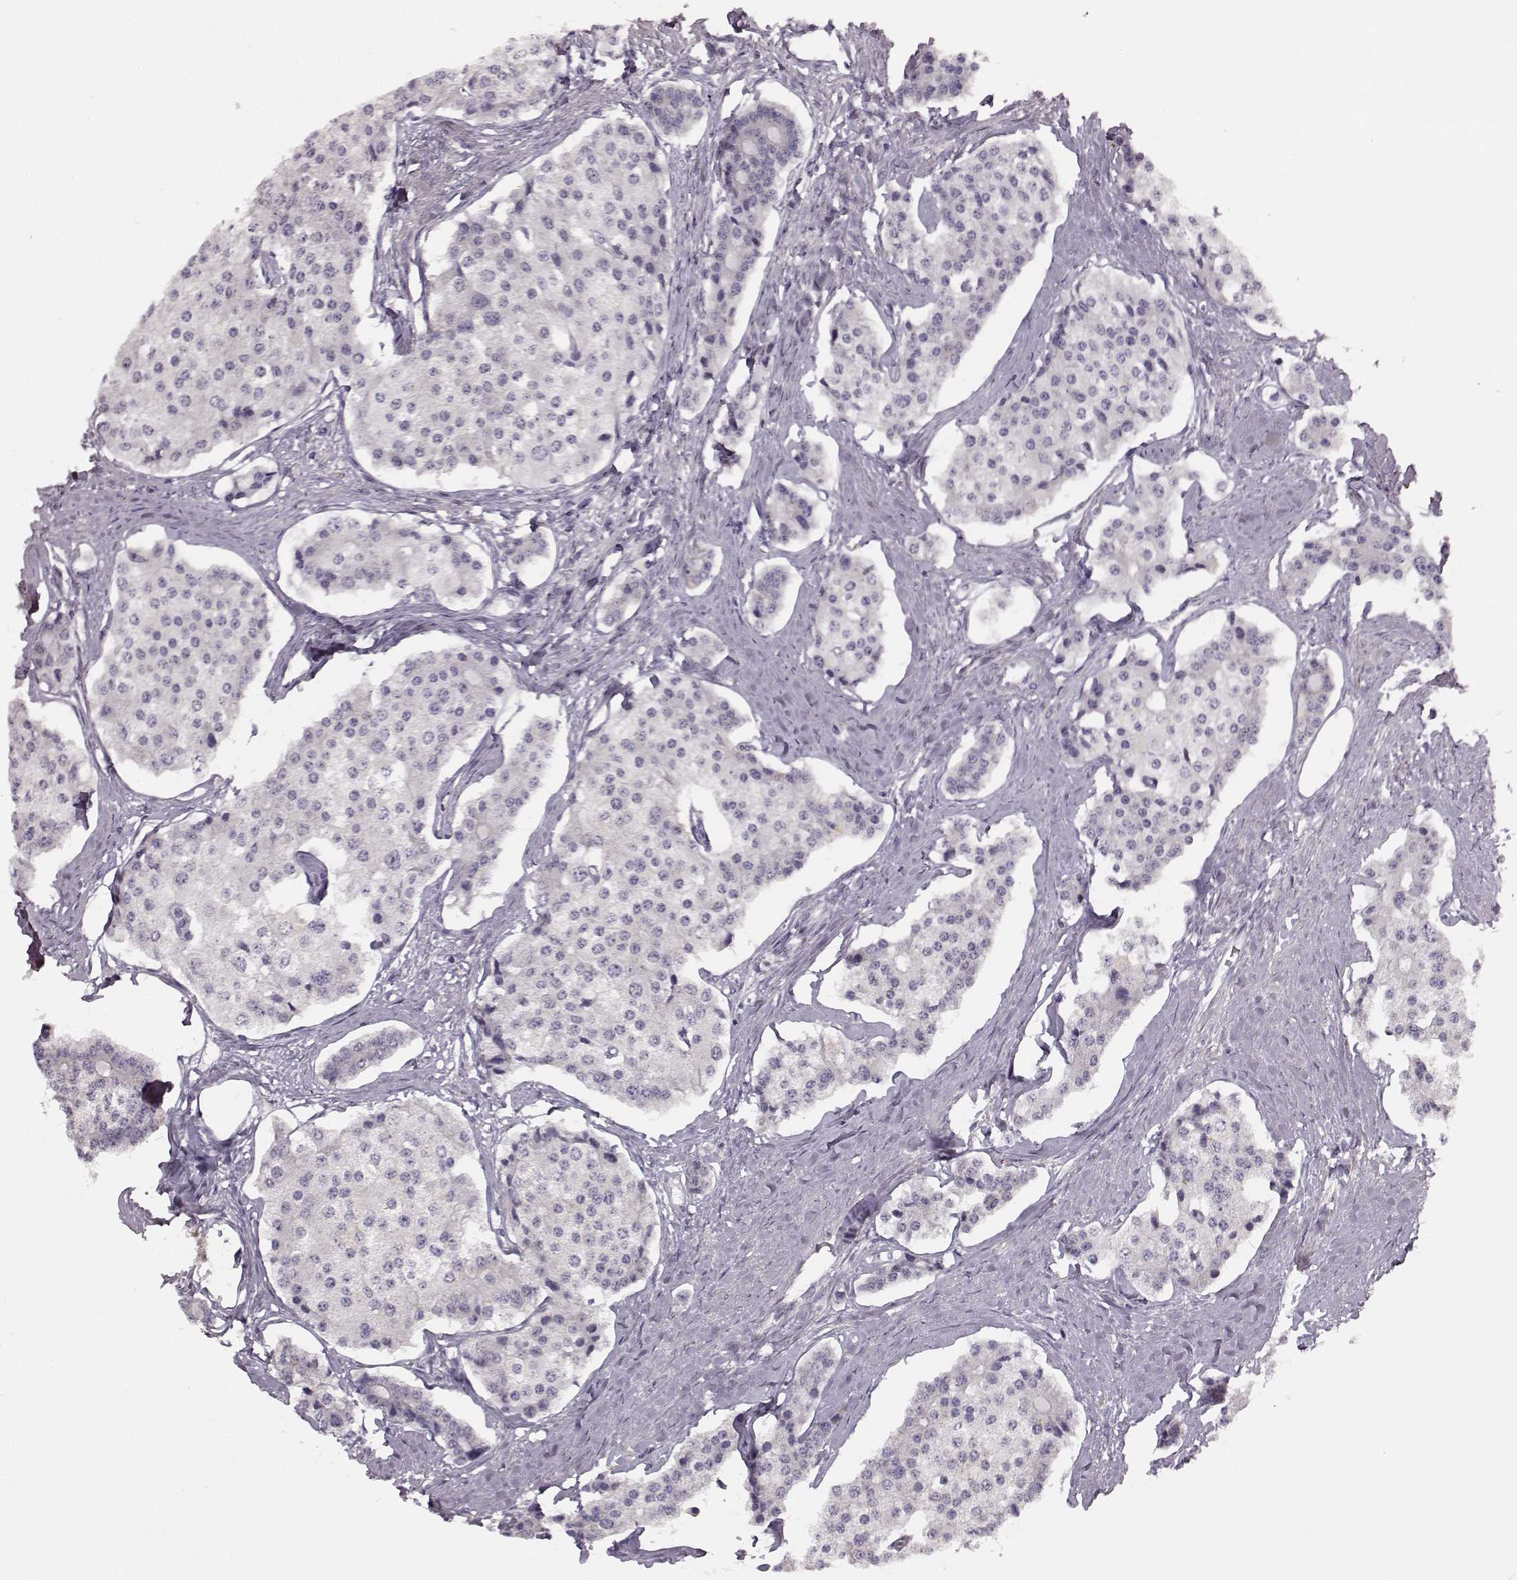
{"staining": {"intensity": "negative", "quantity": "none", "location": "none"}, "tissue": "carcinoid", "cell_type": "Tumor cells", "image_type": "cancer", "snomed": [{"axis": "morphology", "description": "Carcinoid, malignant, NOS"}, {"axis": "topography", "description": "Small intestine"}], "caption": "Tumor cells show no significant protein expression in carcinoid.", "gene": "MAP6D1", "patient": {"sex": "female", "age": 65}}